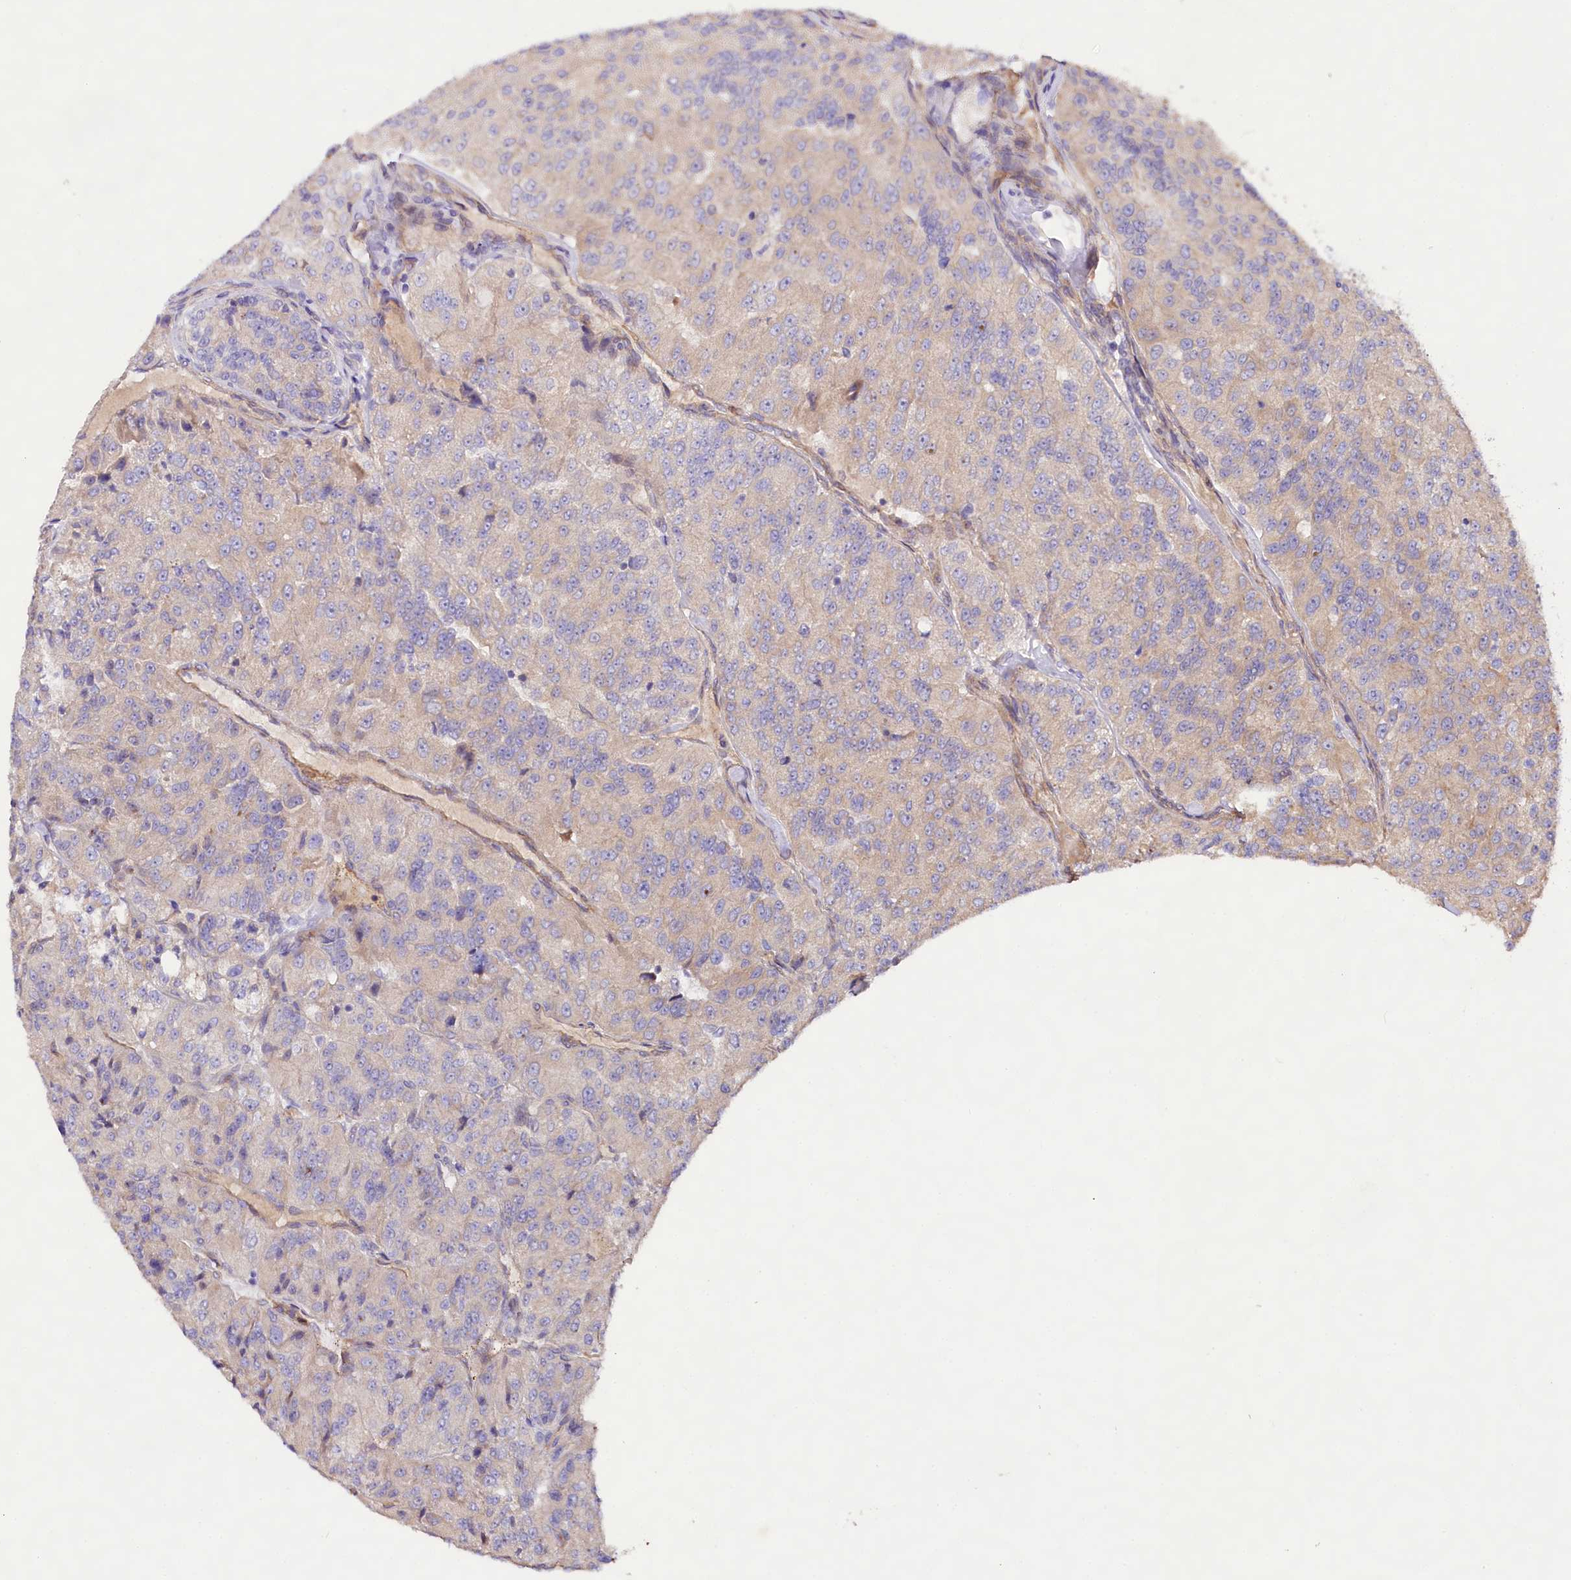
{"staining": {"intensity": "negative", "quantity": "none", "location": "none"}, "tissue": "renal cancer", "cell_type": "Tumor cells", "image_type": "cancer", "snomed": [{"axis": "morphology", "description": "Adenocarcinoma, NOS"}, {"axis": "topography", "description": "Kidney"}], "caption": "Immunohistochemical staining of human renal adenocarcinoma demonstrates no significant positivity in tumor cells.", "gene": "VPS11", "patient": {"sex": "female", "age": 63}}